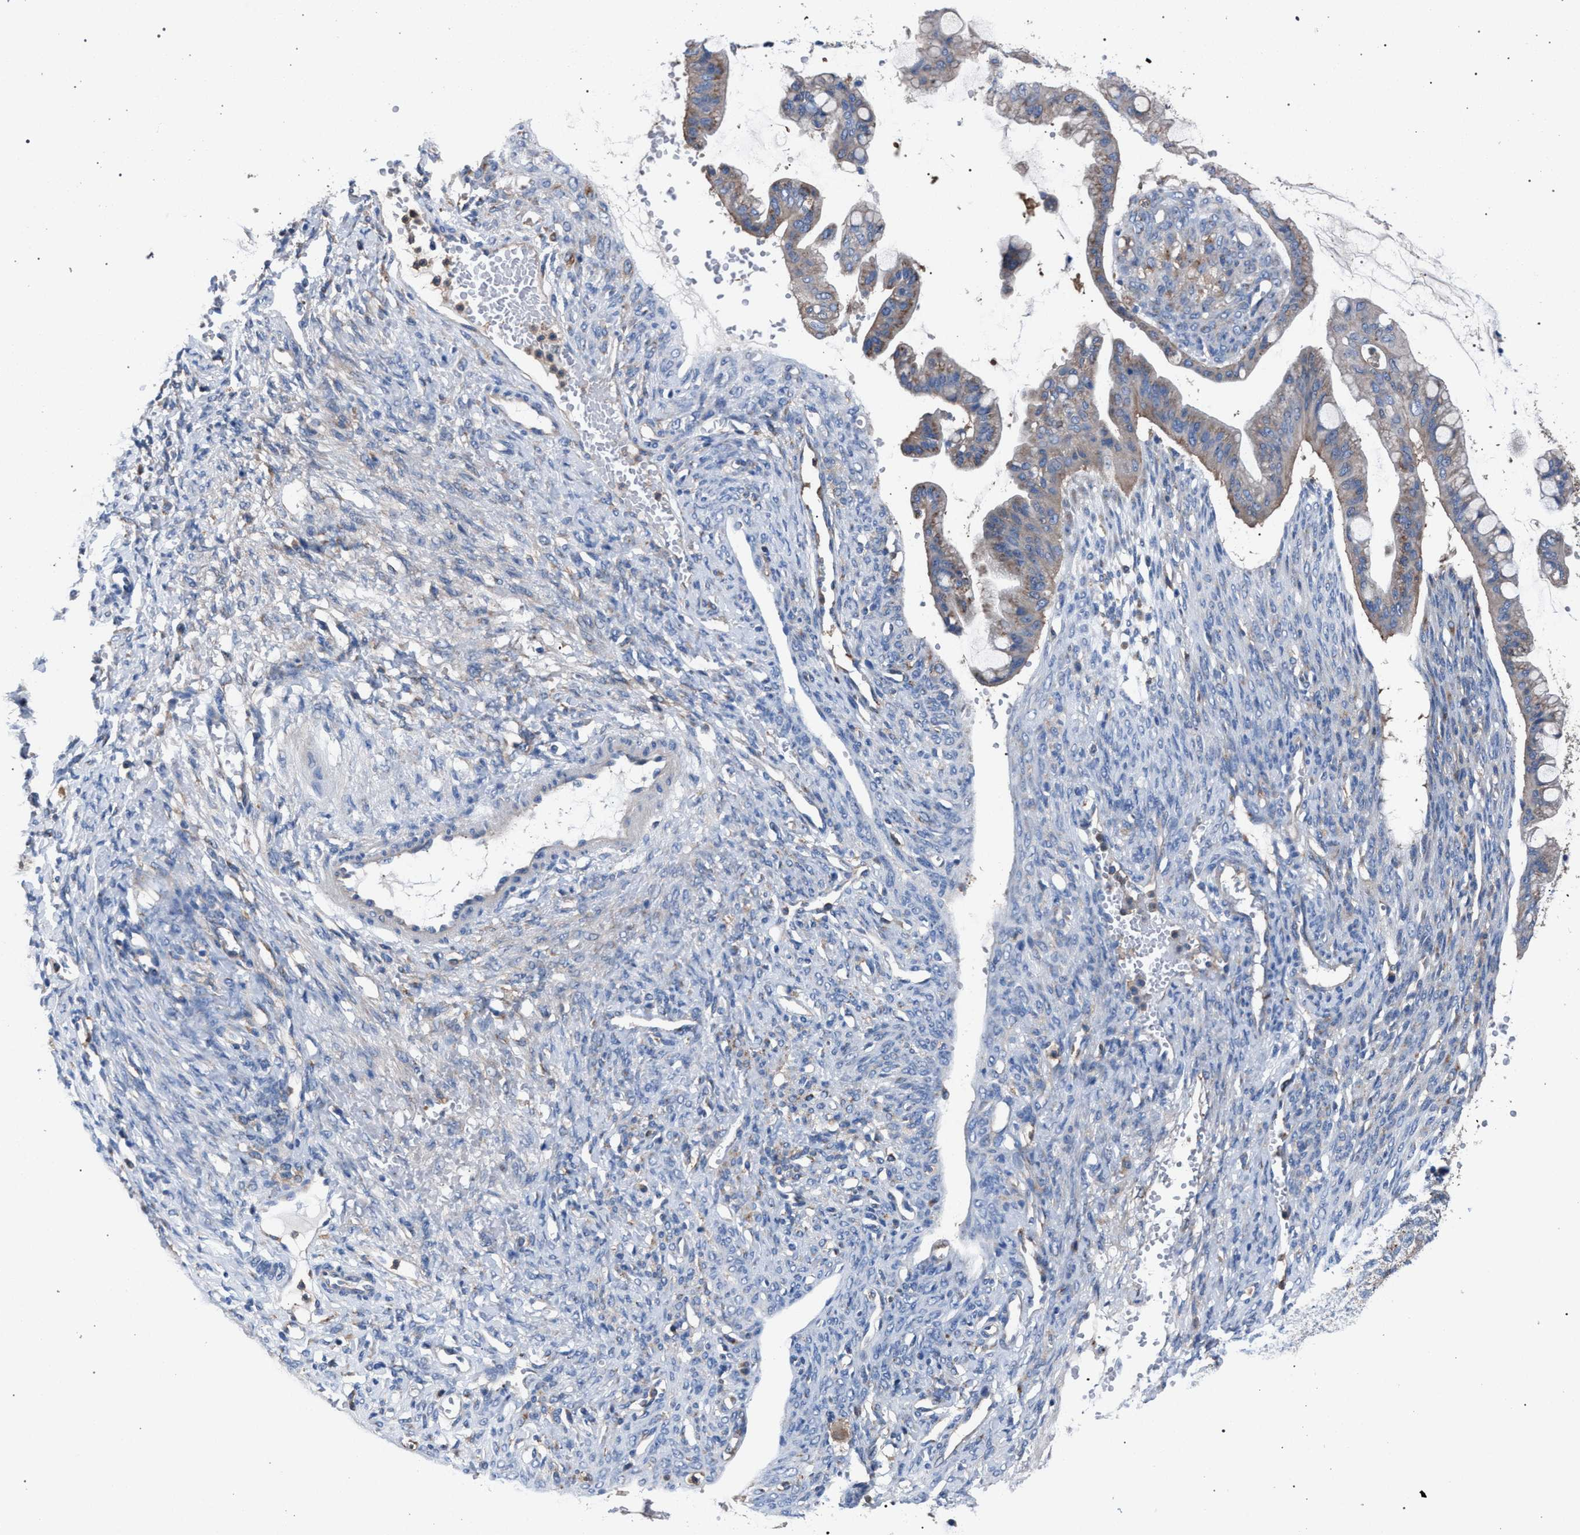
{"staining": {"intensity": "weak", "quantity": "25%-75%", "location": "cytoplasmic/membranous"}, "tissue": "ovarian cancer", "cell_type": "Tumor cells", "image_type": "cancer", "snomed": [{"axis": "morphology", "description": "Cystadenocarcinoma, mucinous, NOS"}, {"axis": "topography", "description": "Ovary"}], "caption": "Protein positivity by IHC reveals weak cytoplasmic/membranous positivity in approximately 25%-75% of tumor cells in mucinous cystadenocarcinoma (ovarian).", "gene": "ATP6V0A1", "patient": {"sex": "female", "age": 73}}